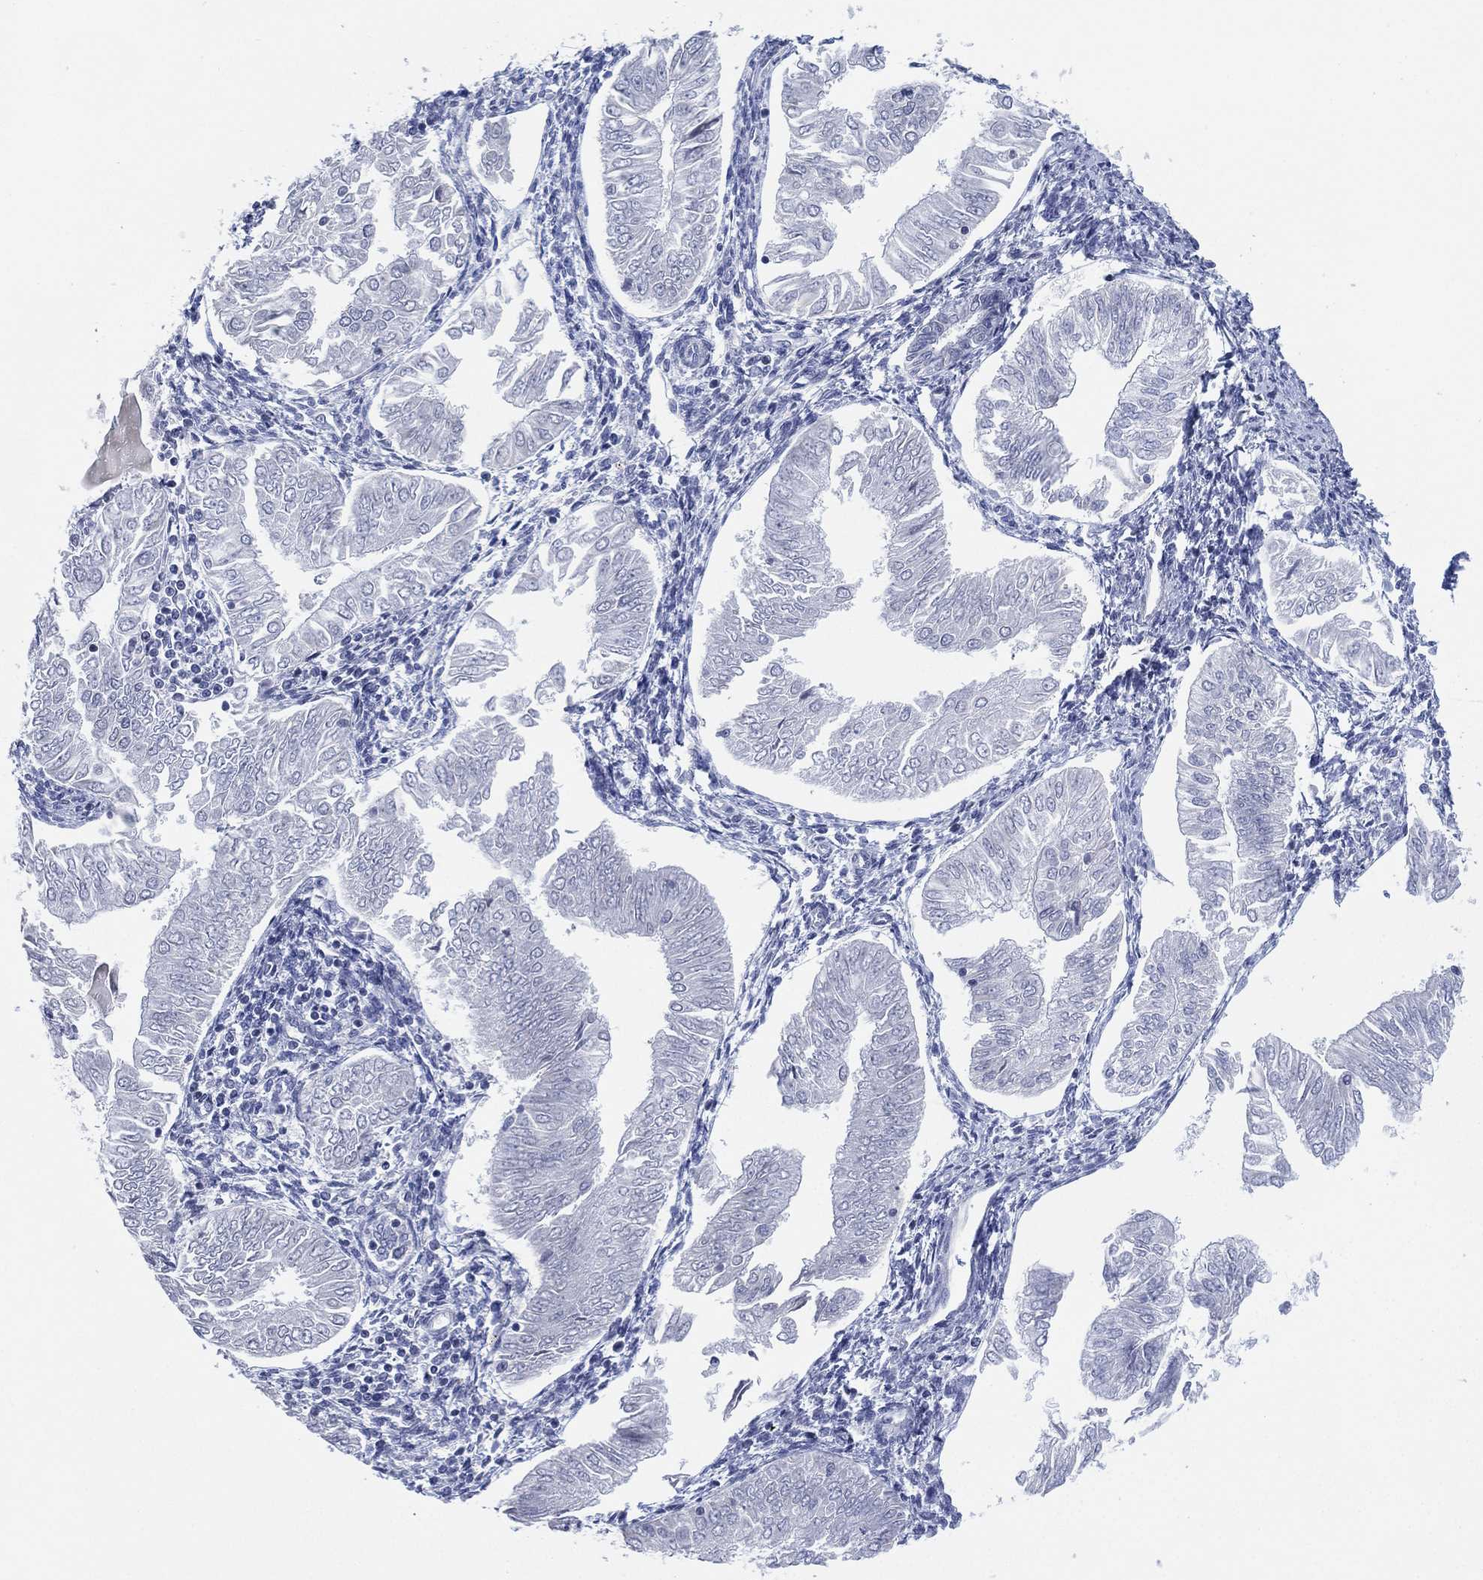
{"staining": {"intensity": "negative", "quantity": "none", "location": "none"}, "tissue": "endometrial cancer", "cell_type": "Tumor cells", "image_type": "cancer", "snomed": [{"axis": "morphology", "description": "Adenocarcinoma, NOS"}, {"axis": "topography", "description": "Endometrium"}], "caption": "Protein analysis of endometrial cancer exhibits no significant positivity in tumor cells.", "gene": "CFTR", "patient": {"sex": "female", "age": 53}}